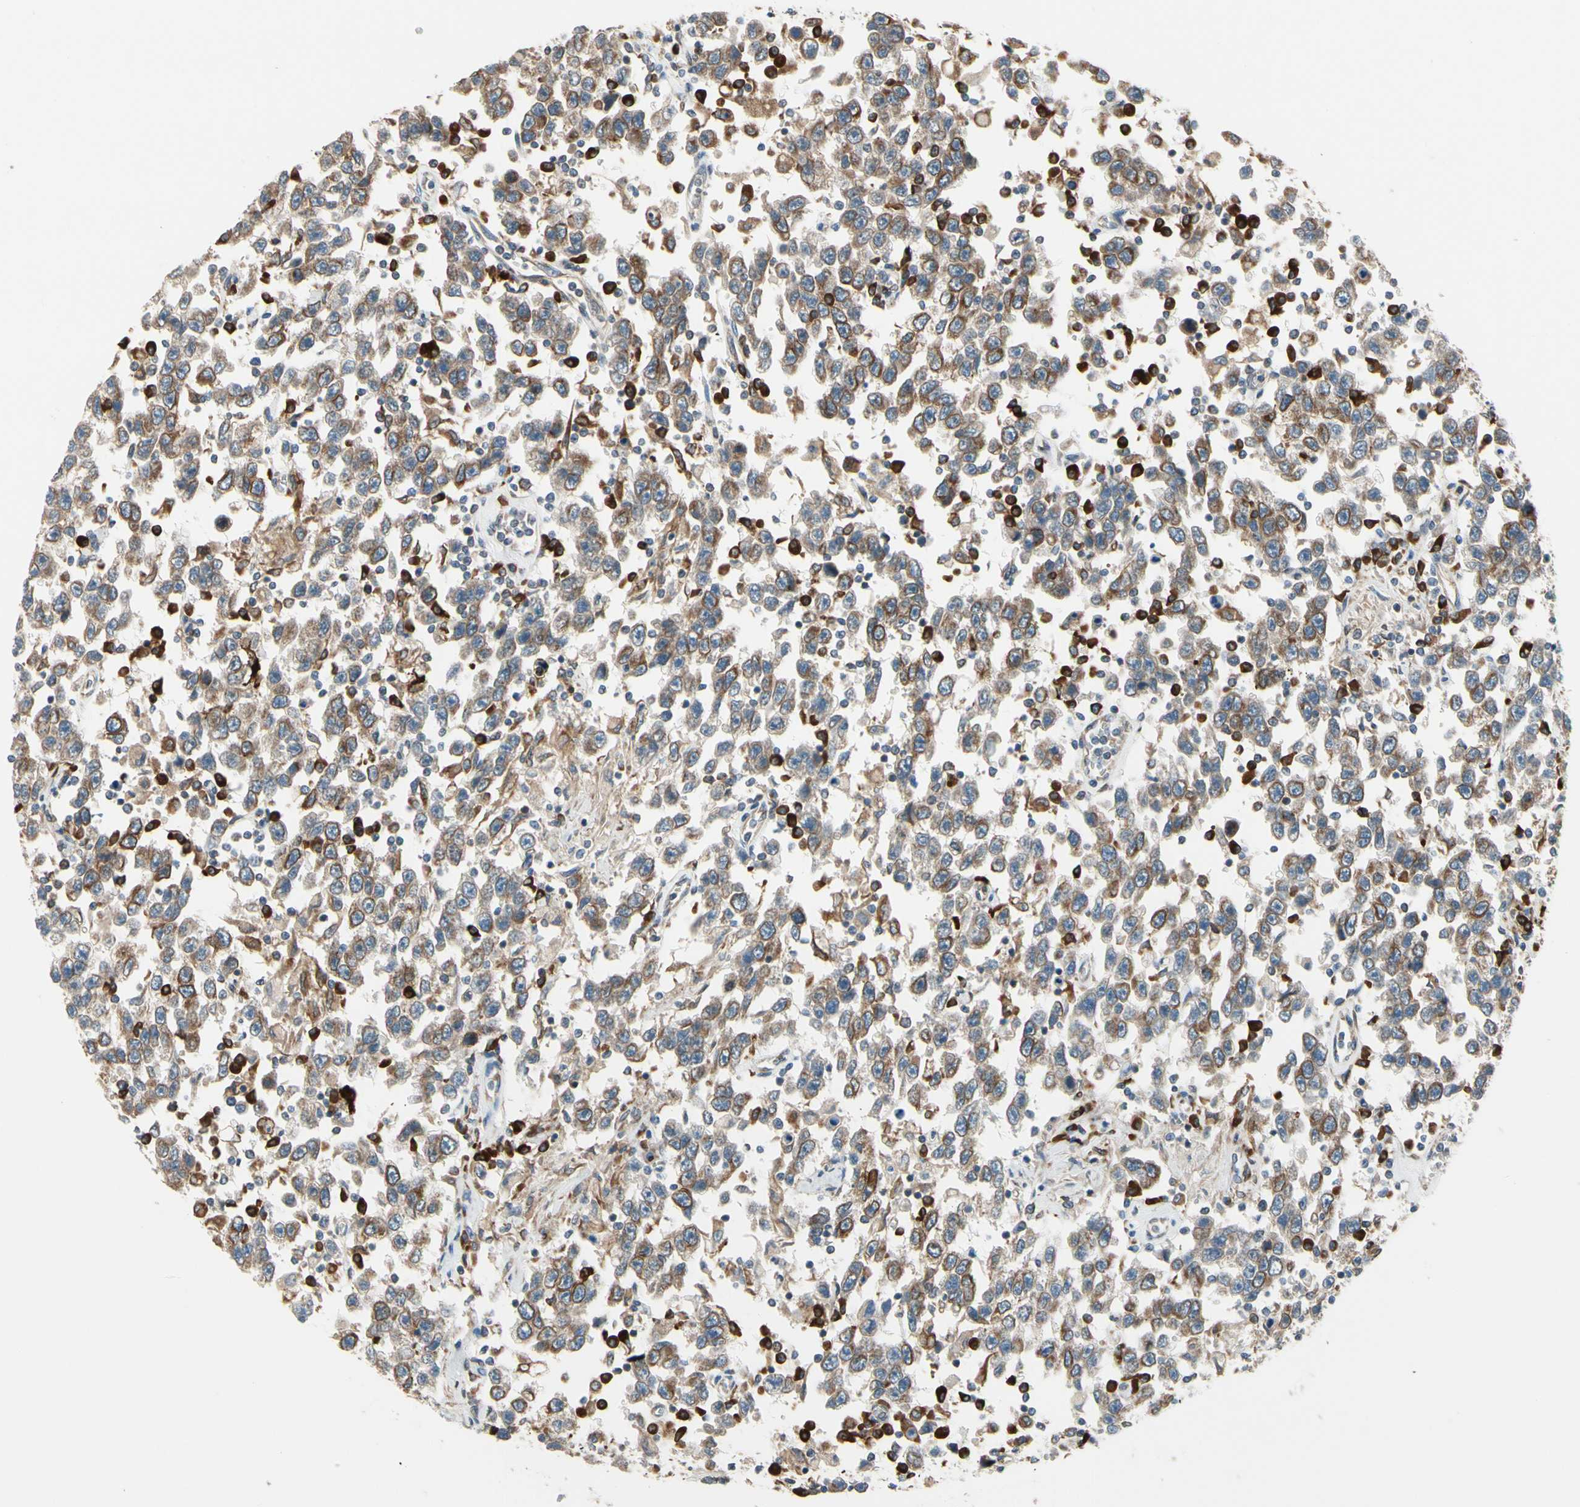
{"staining": {"intensity": "moderate", "quantity": ">75%", "location": "cytoplasmic/membranous"}, "tissue": "testis cancer", "cell_type": "Tumor cells", "image_type": "cancer", "snomed": [{"axis": "morphology", "description": "Seminoma, NOS"}, {"axis": "topography", "description": "Testis"}], "caption": "IHC of testis seminoma displays medium levels of moderate cytoplasmic/membranous staining in approximately >75% of tumor cells. (DAB (3,3'-diaminobenzidine) IHC with brightfield microscopy, high magnification).", "gene": "CLCC1", "patient": {"sex": "male", "age": 41}}